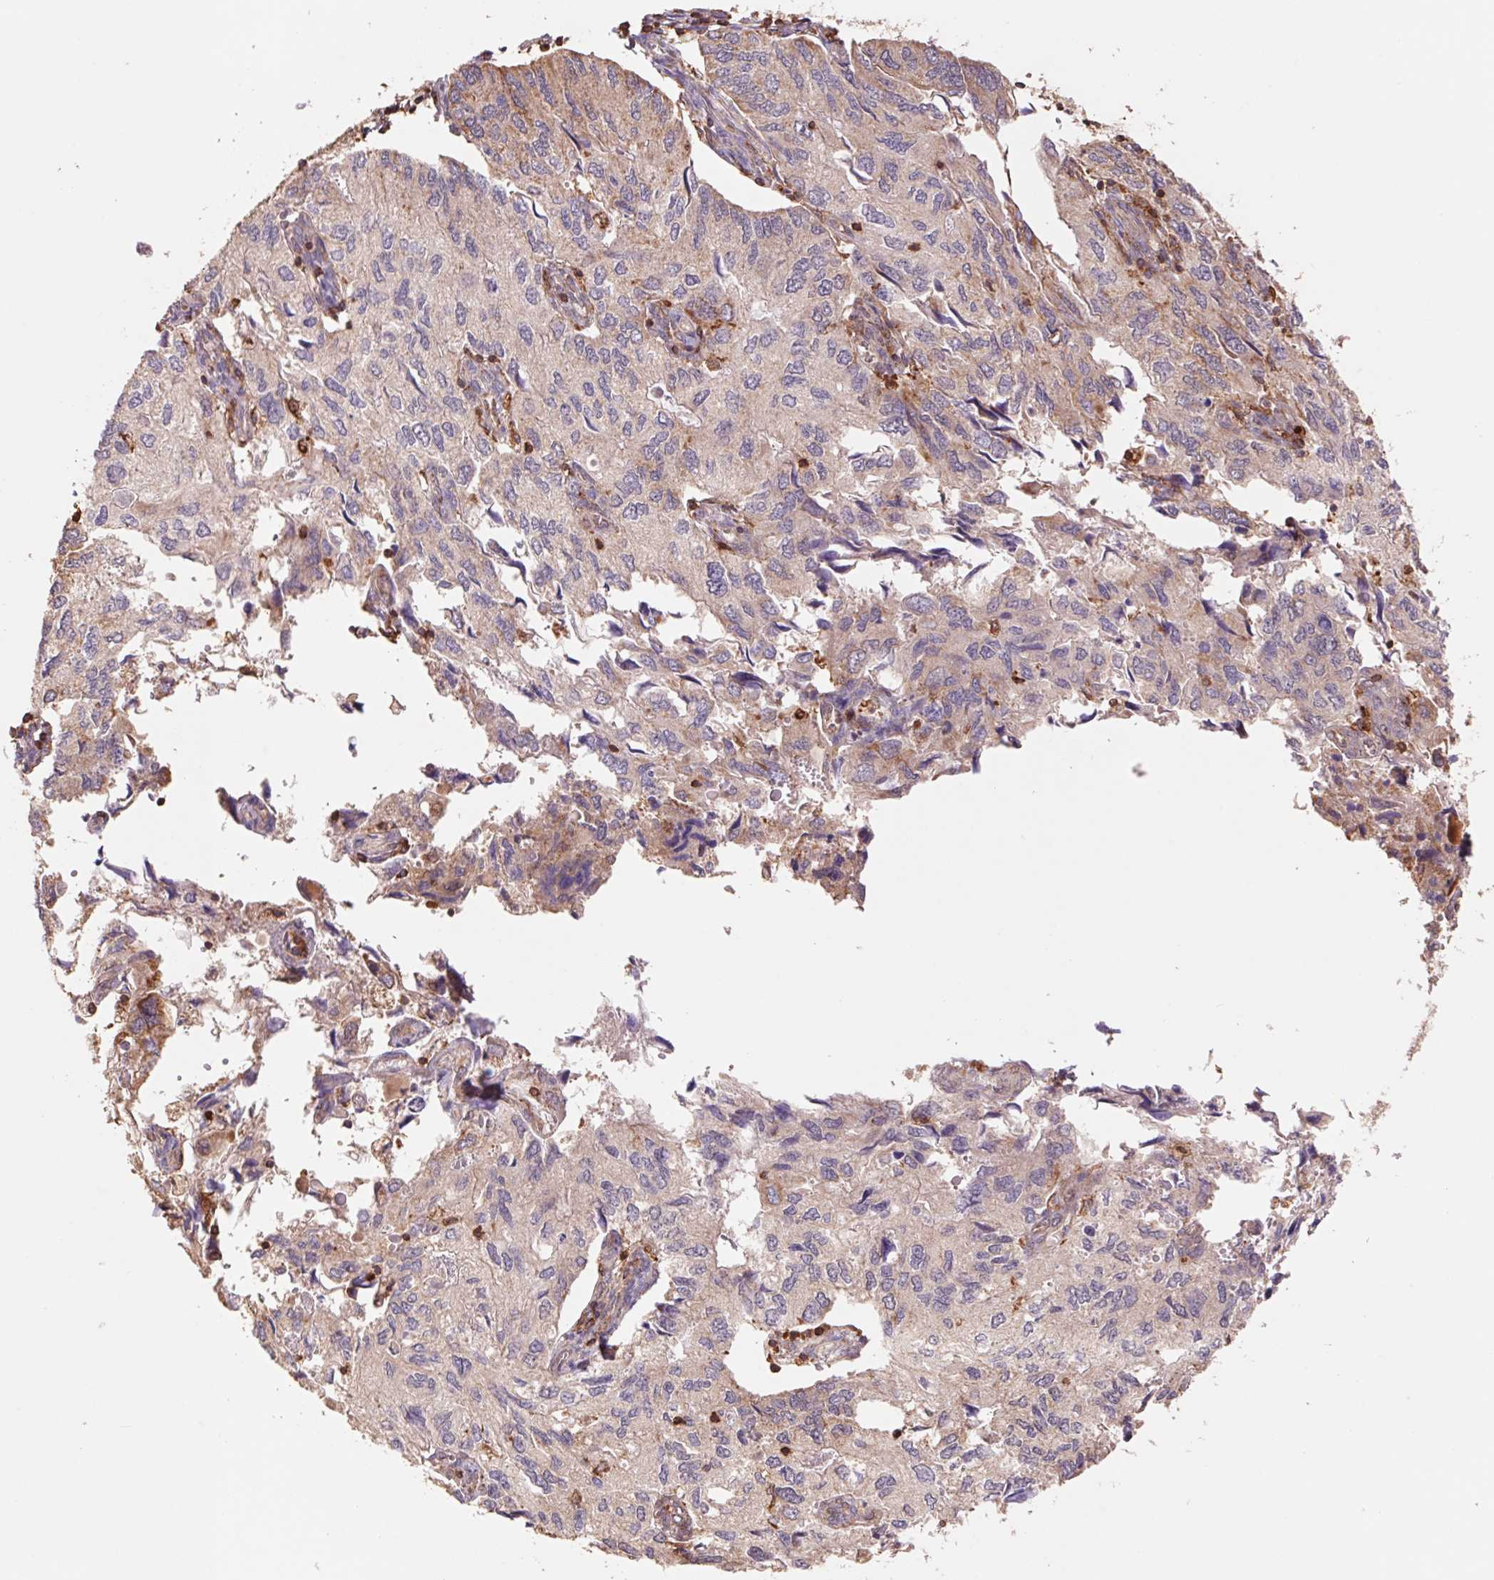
{"staining": {"intensity": "moderate", "quantity": "25%-75%", "location": "cytoplasmic/membranous"}, "tissue": "endometrial cancer", "cell_type": "Tumor cells", "image_type": "cancer", "snomed": [{"axis": "morphology", "description": "Carcinoma, NOS"}, {"axis": "topography", "description": "Uterus"}], "caption": "Endometrial cancer (carcinoma) stained with a brown dye exhibits moderate cytoplasmic/membranous positive staining in about 25%-75% of tumor cells.", "gene": "URM1", "patient": {"sex": "female", "age": 76}}